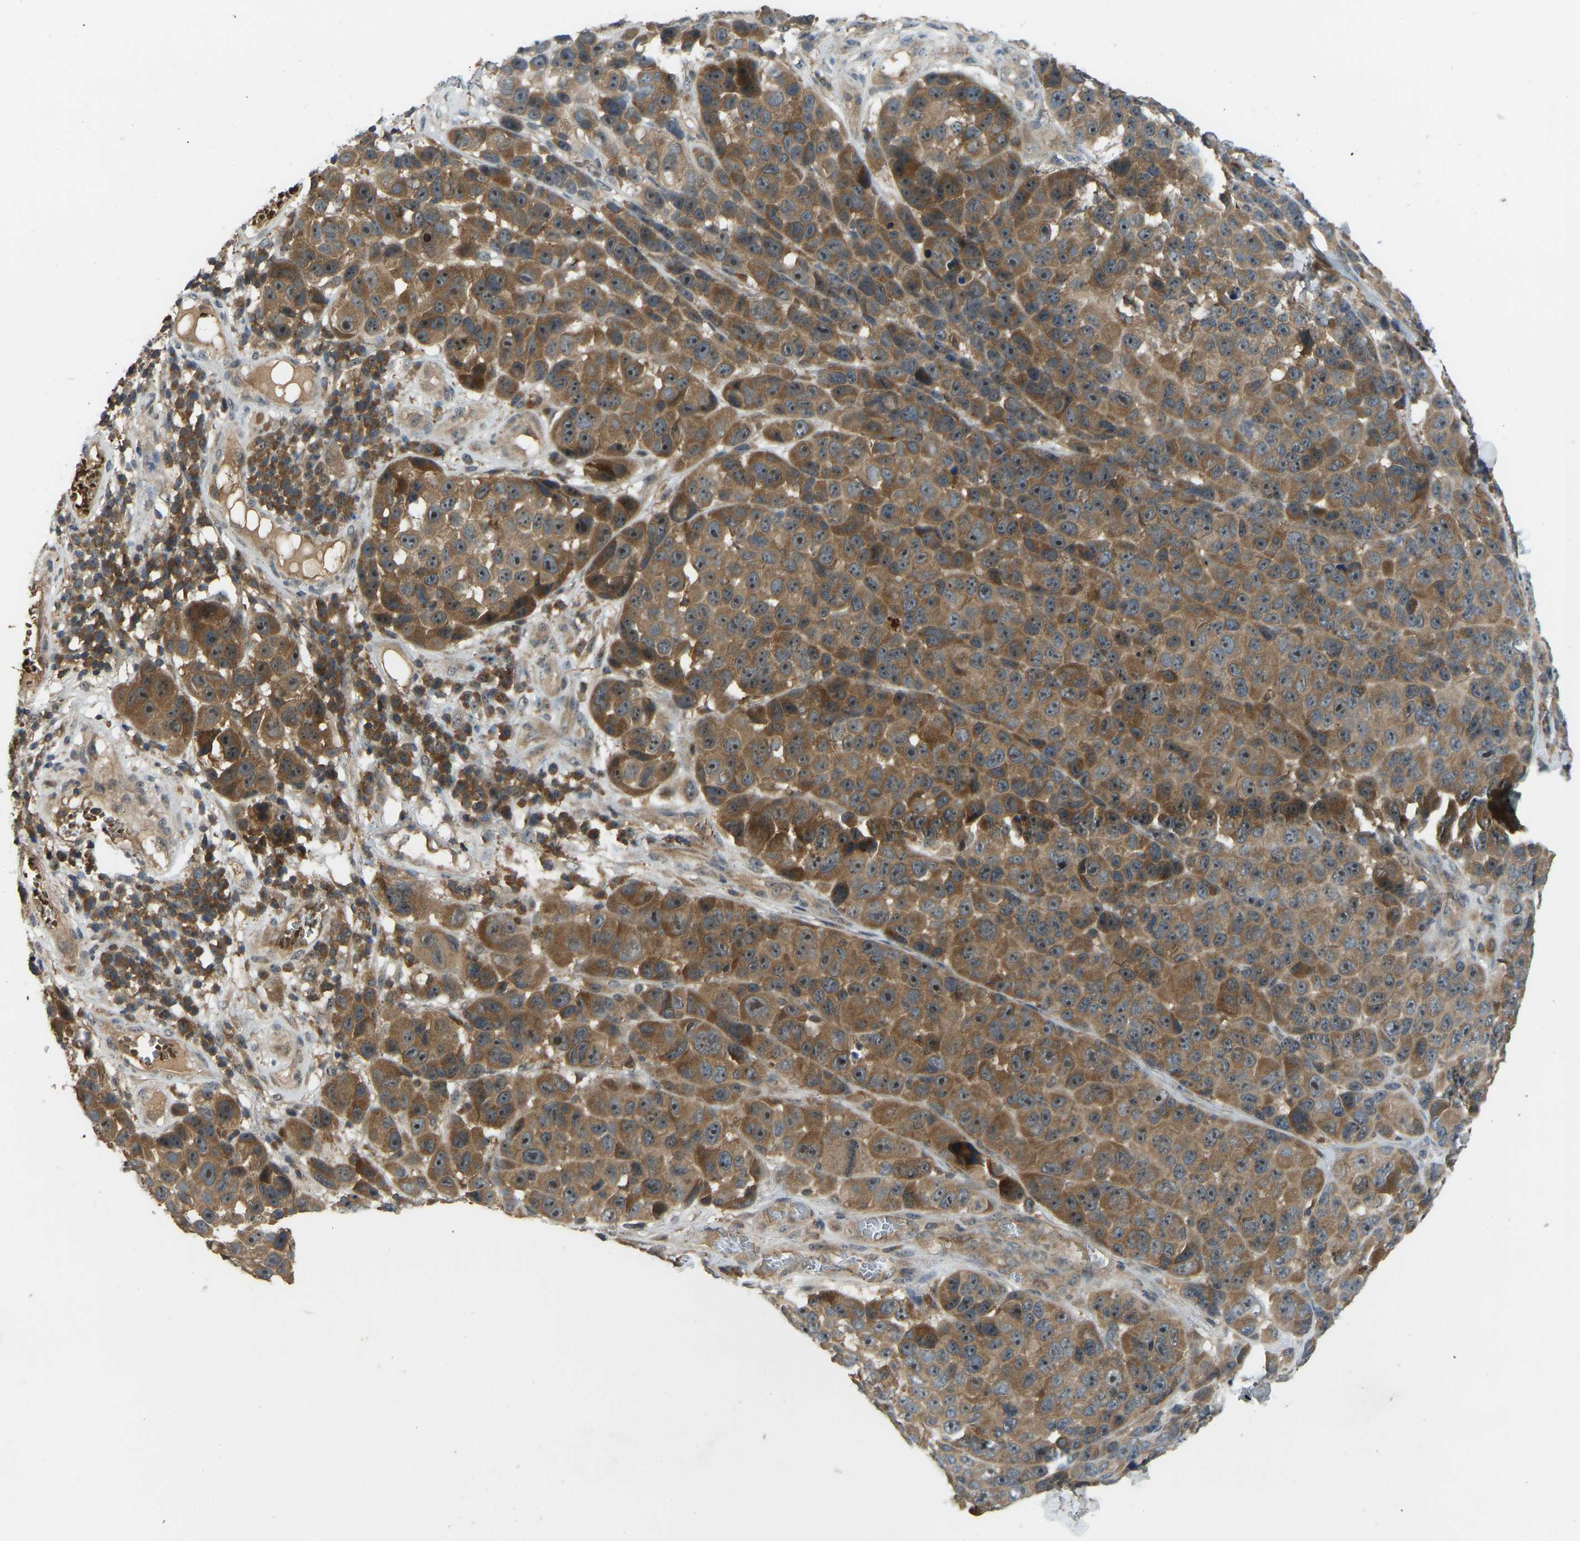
{"staining": {"intensity": "moderate", "quantity": ">75%", "location": "cytoplasmic/membranous"}, "tissue": "melanoma", "cell_type": "Tumor cells", "image_type": "cancer", "snomed": [{"axis": "morphology", "description": "Malignant melanoma, NOS"}, {"axis": "topography", "description": "Skin"}], "caption": "Immunohistochemistry of malignant melanoma shows medium levels of moderate cytoplasmic/membranous positivity in about >75% of tumor cells.", "gene": "ZNF71", "patient": {"sex": "male", "age": 53}}